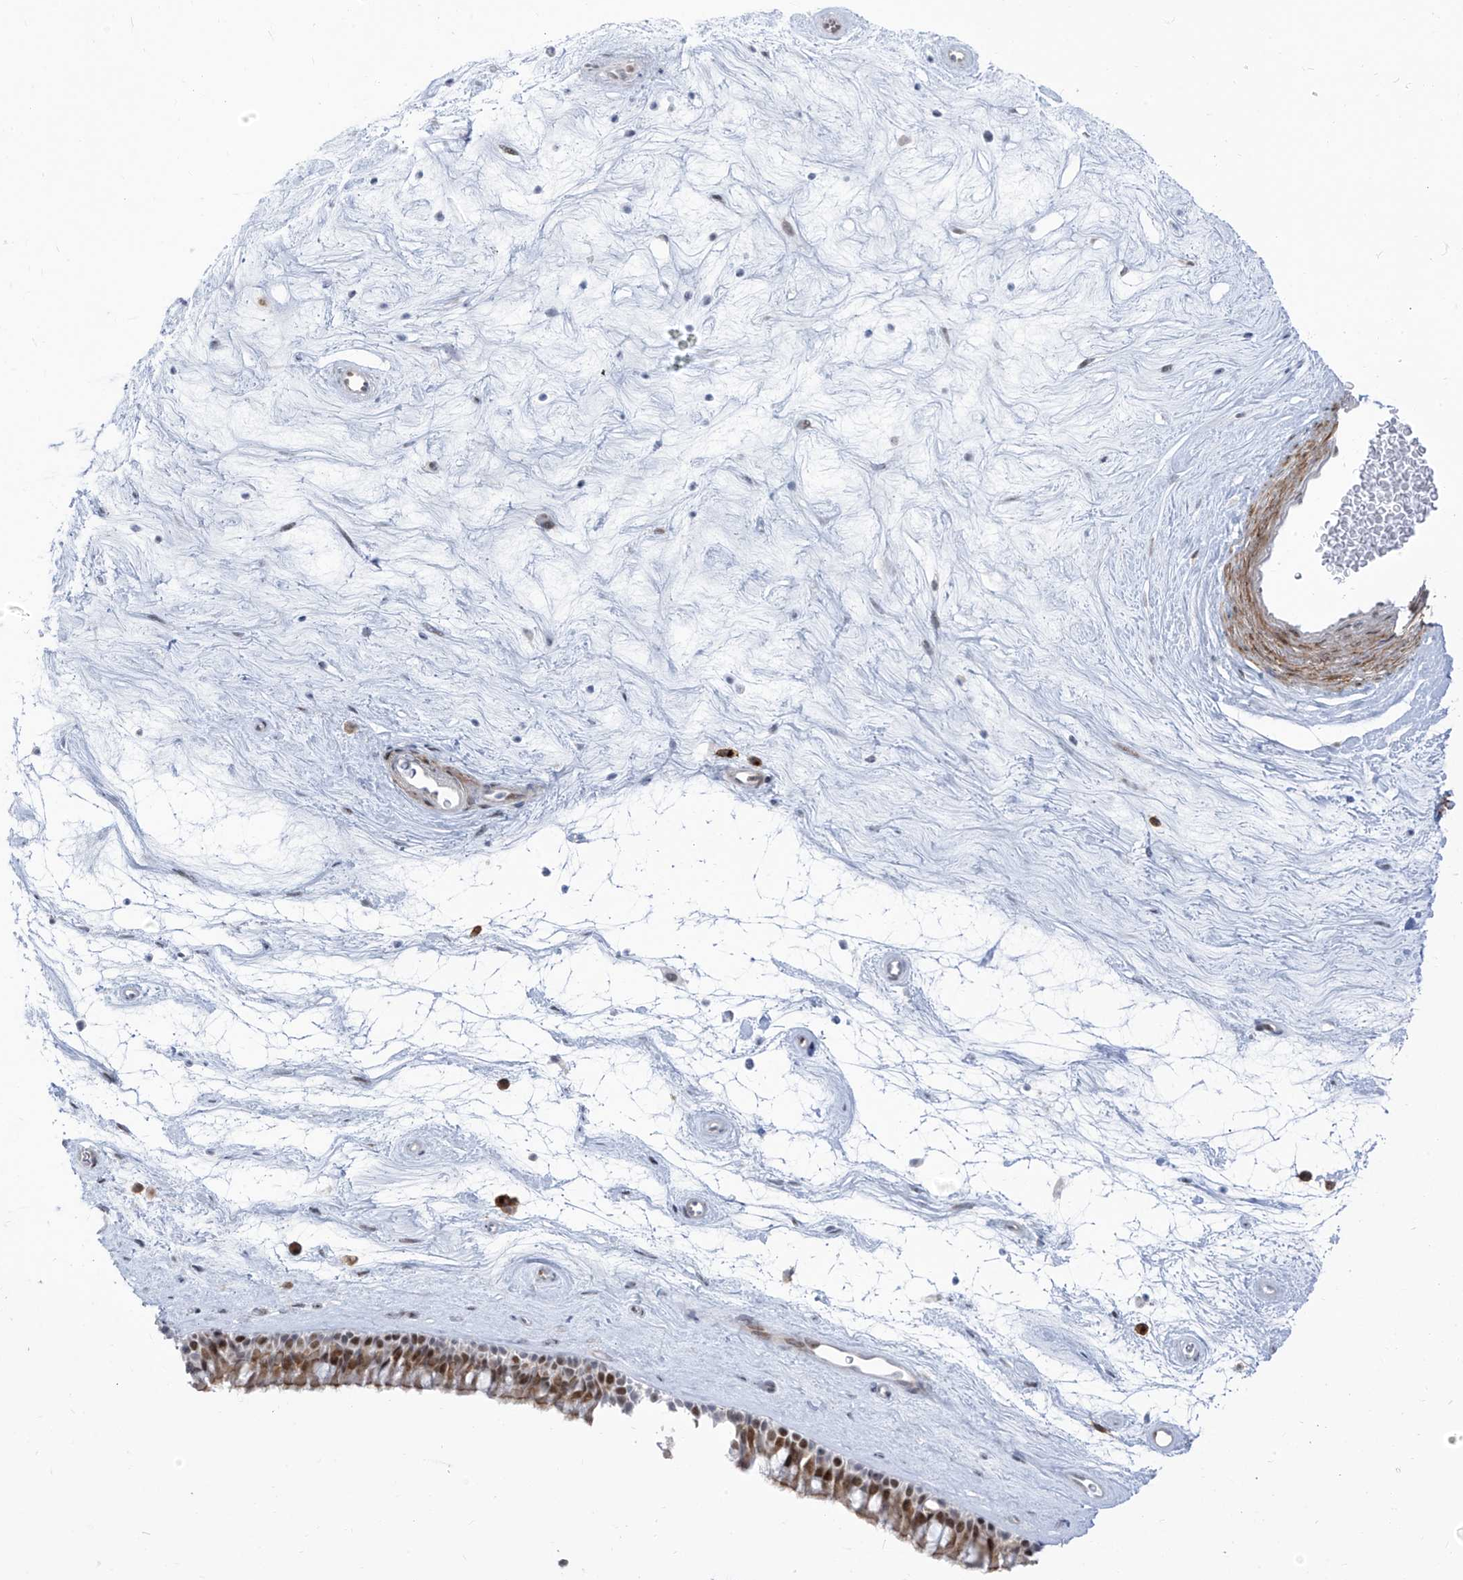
{"staining": {"intensity": "moderate", "quantity": ">75%", "location": "cytoplasmic/membranous,nuclear"}, "tissue": "nasopharynx", "cell_type": "Respiratory epithelial cells", "image_type": "normal", "snomed": [{"axis": "morphology", "description": "Normal tissue, NOS"}, {"axis": "topography", "description": "Nasopharynx"}], "caption": "Nasopharynx stained for a protein demonstrates moderate cytoplasmic/membranous,nuclear positivity in respiratory epithelial cells. Immunohistochemistry (ihc) stains the protein of interest in brown and the nuclei are stained blue.", "gene": "LIN9", "patient": {"sex": "male", "age": 64}}